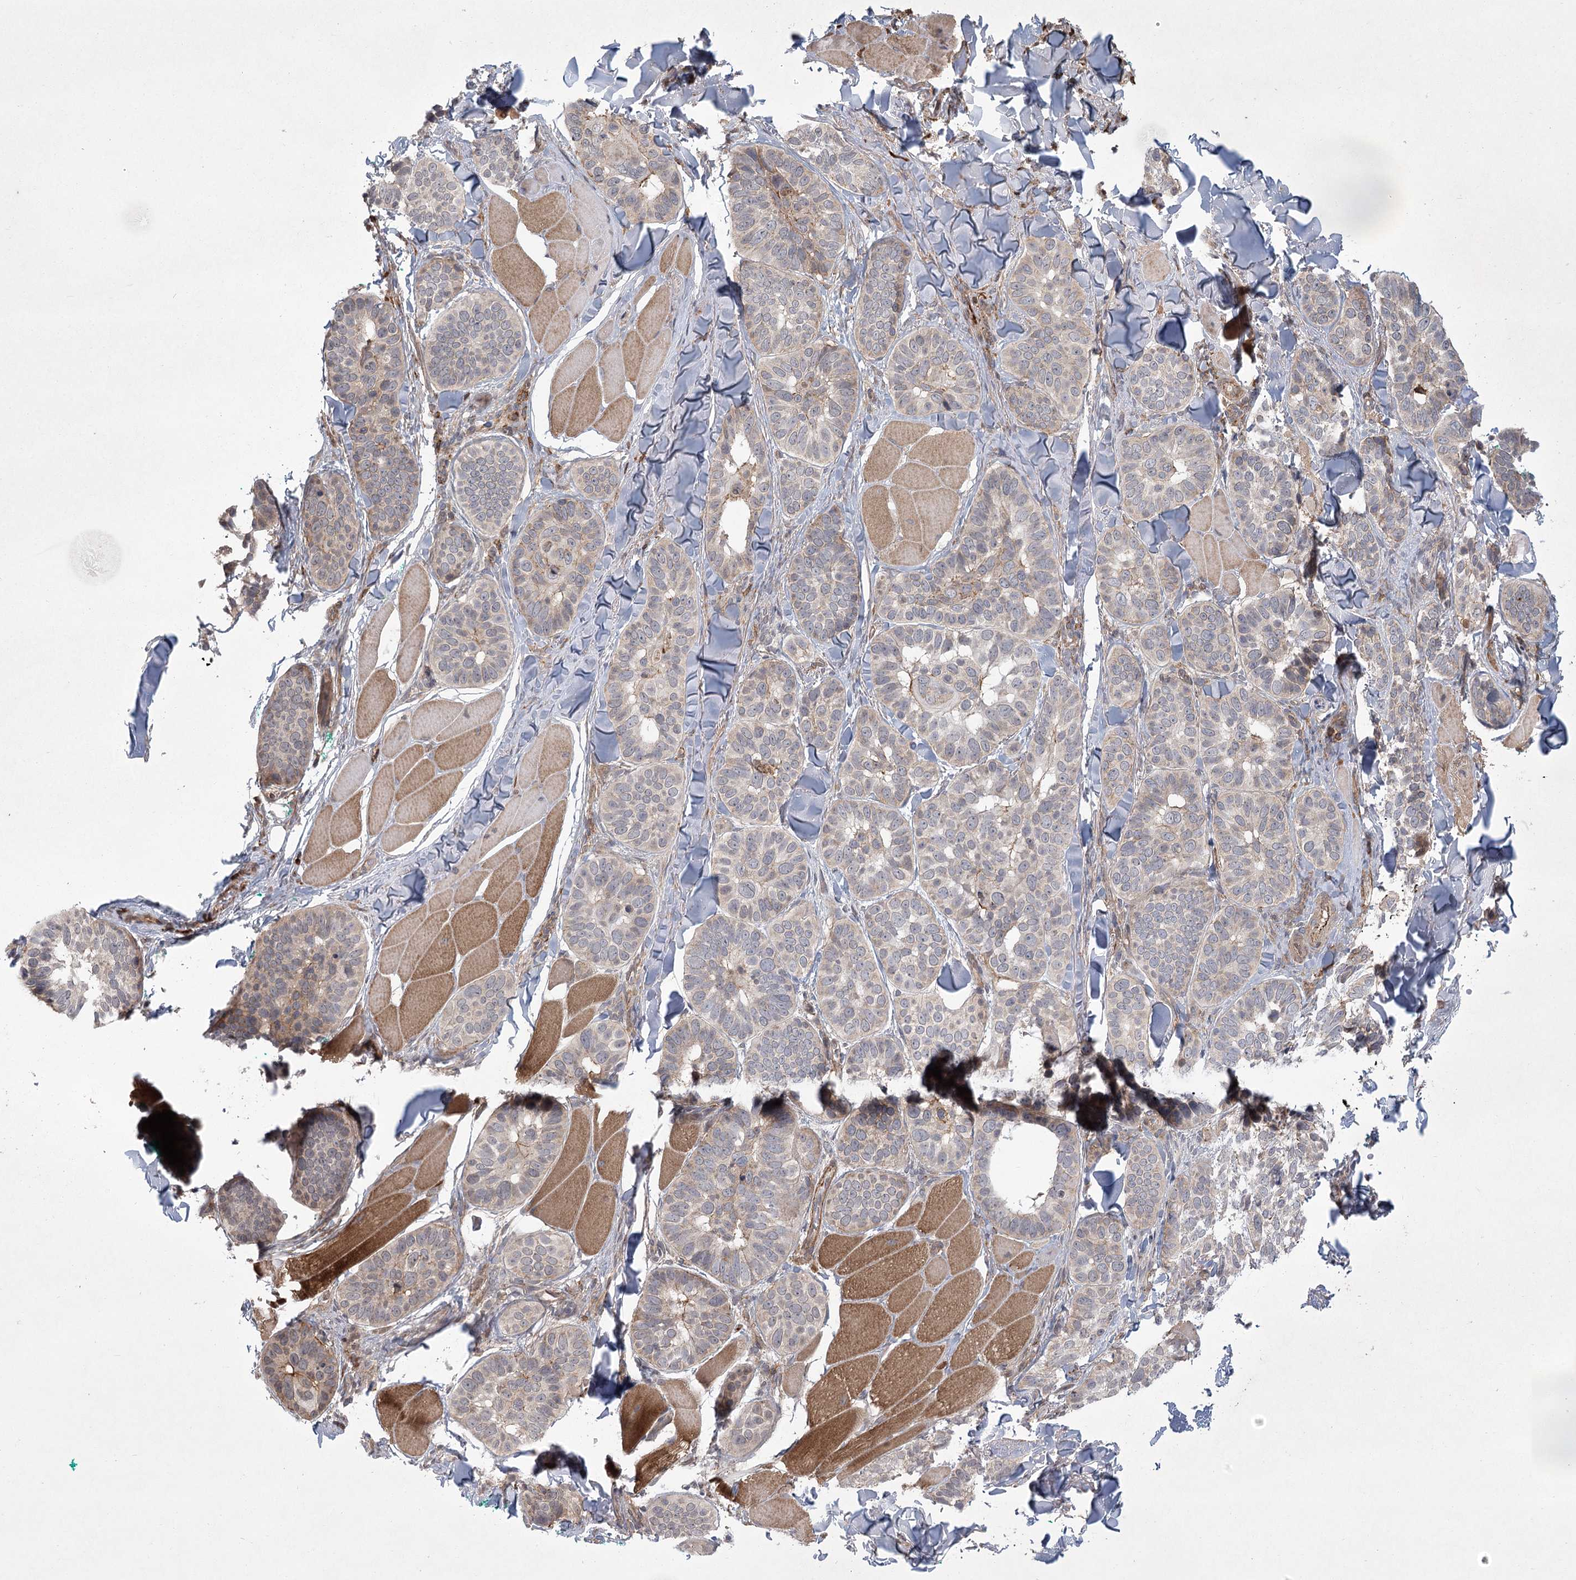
{"staining": {"intensity": "negative", "quantity": "none", "location": "none"}, "tissue": "skin cancer", "cell_type": "Tumor cells", "image_type": "cancer", "snomed": [{"axis": "morphology", "description": "Basal cell carcinoma"}, {"axis": "topography", "description": "Skin"}], "caption": "High power microscopy histopathology image of an immunohistochemistry photomicrograph of skin basal cell carcinoma, revealing no significant positivity in tumor cells.", "gene": "MEPE", "patient": {"sex": "male", "age": 62}}